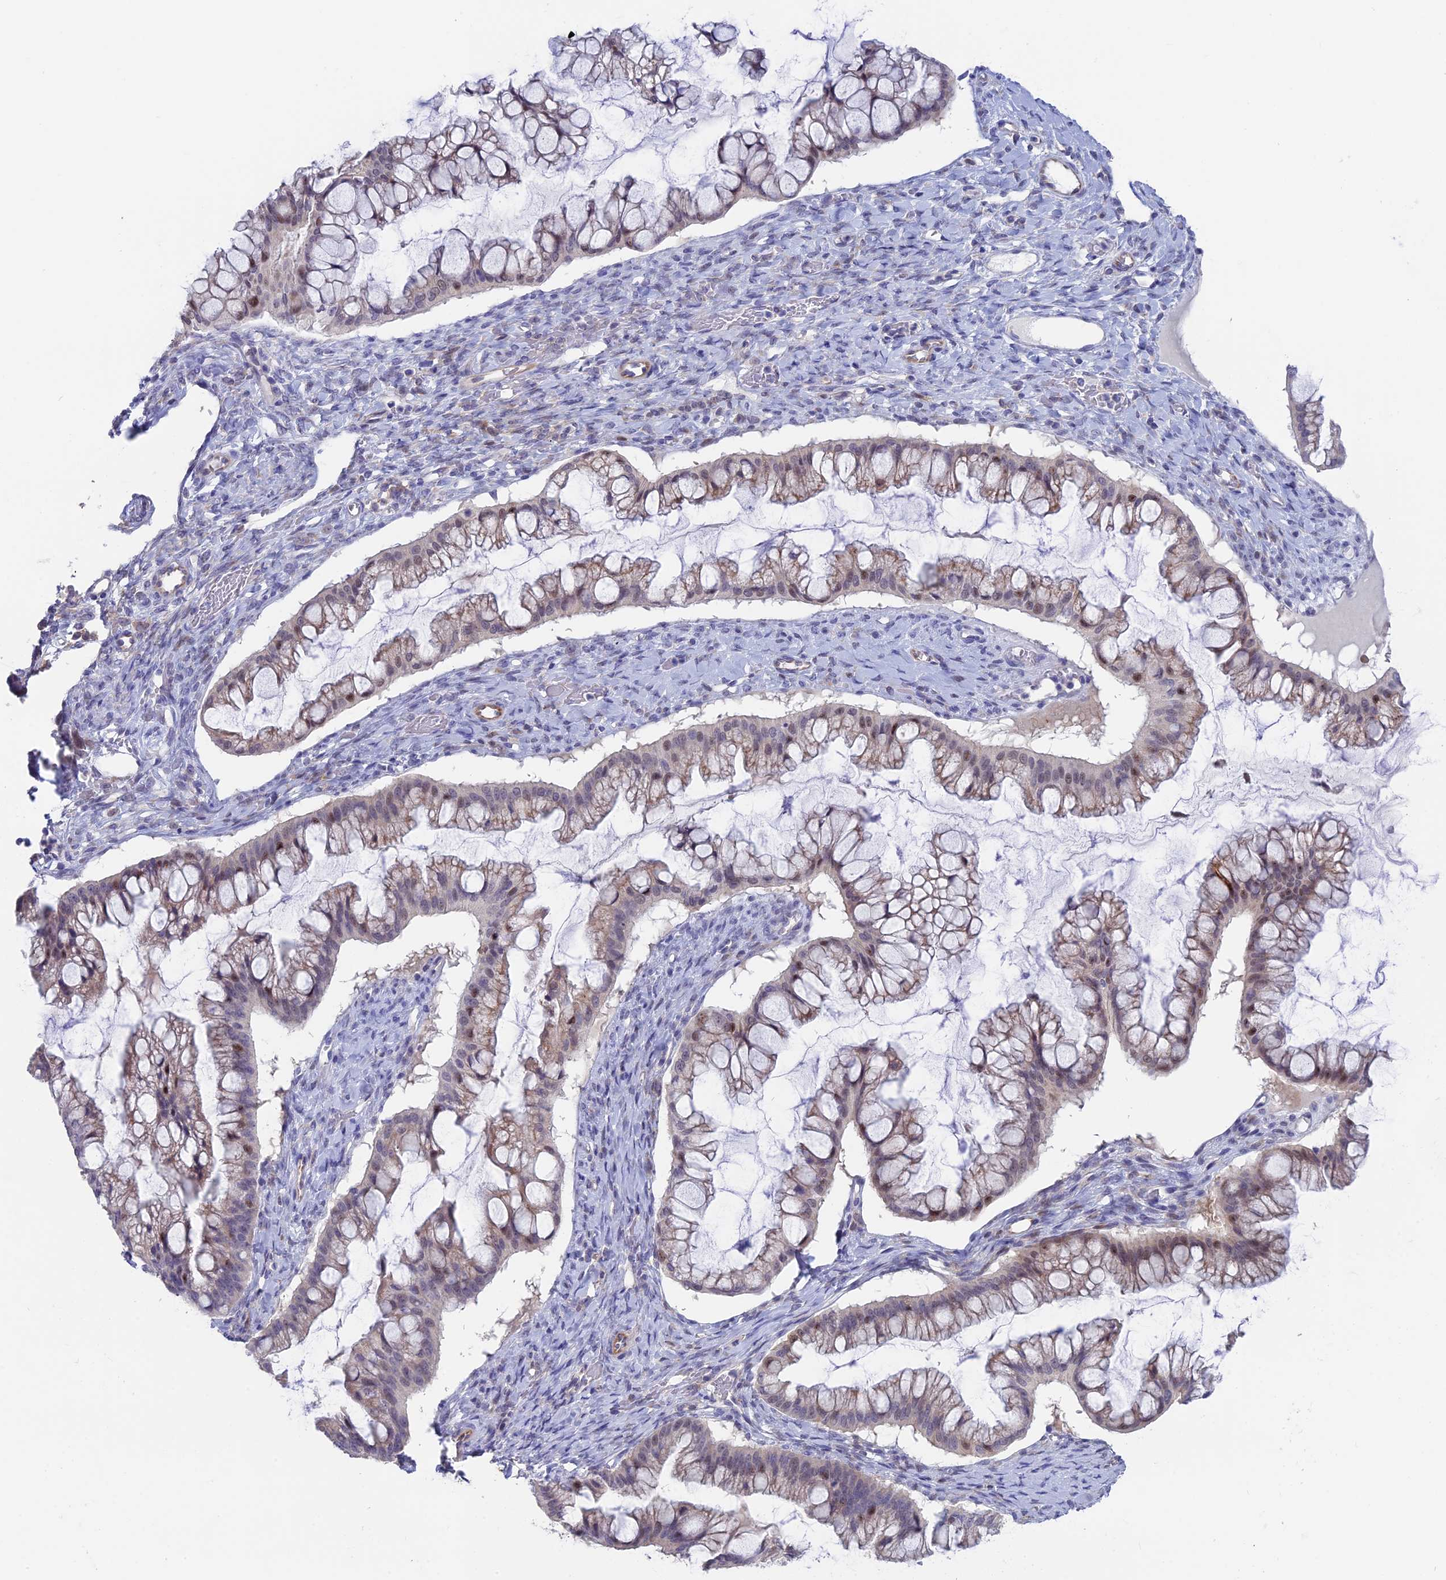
{"staining": {"intensity": "weak", "quantity": "<25%", "location": "nuclear"}, "tissue": "ovarian cancer", "cell_type": "Tumor cells", "image_type": "cancer", "snomed": [{"axis": "morphology", "description": "Cystadenocarcinoma, mucinous, NOS"}, {"axis": "topography", "description": "Ovary"}], "caption": "IHC photomicrograph of ovarian cancer stained for a protein (brown), which demonstrates no positivity in tumor cells.", "gene": "SNTN", "patient": {"sex": "female", "age": 73}}